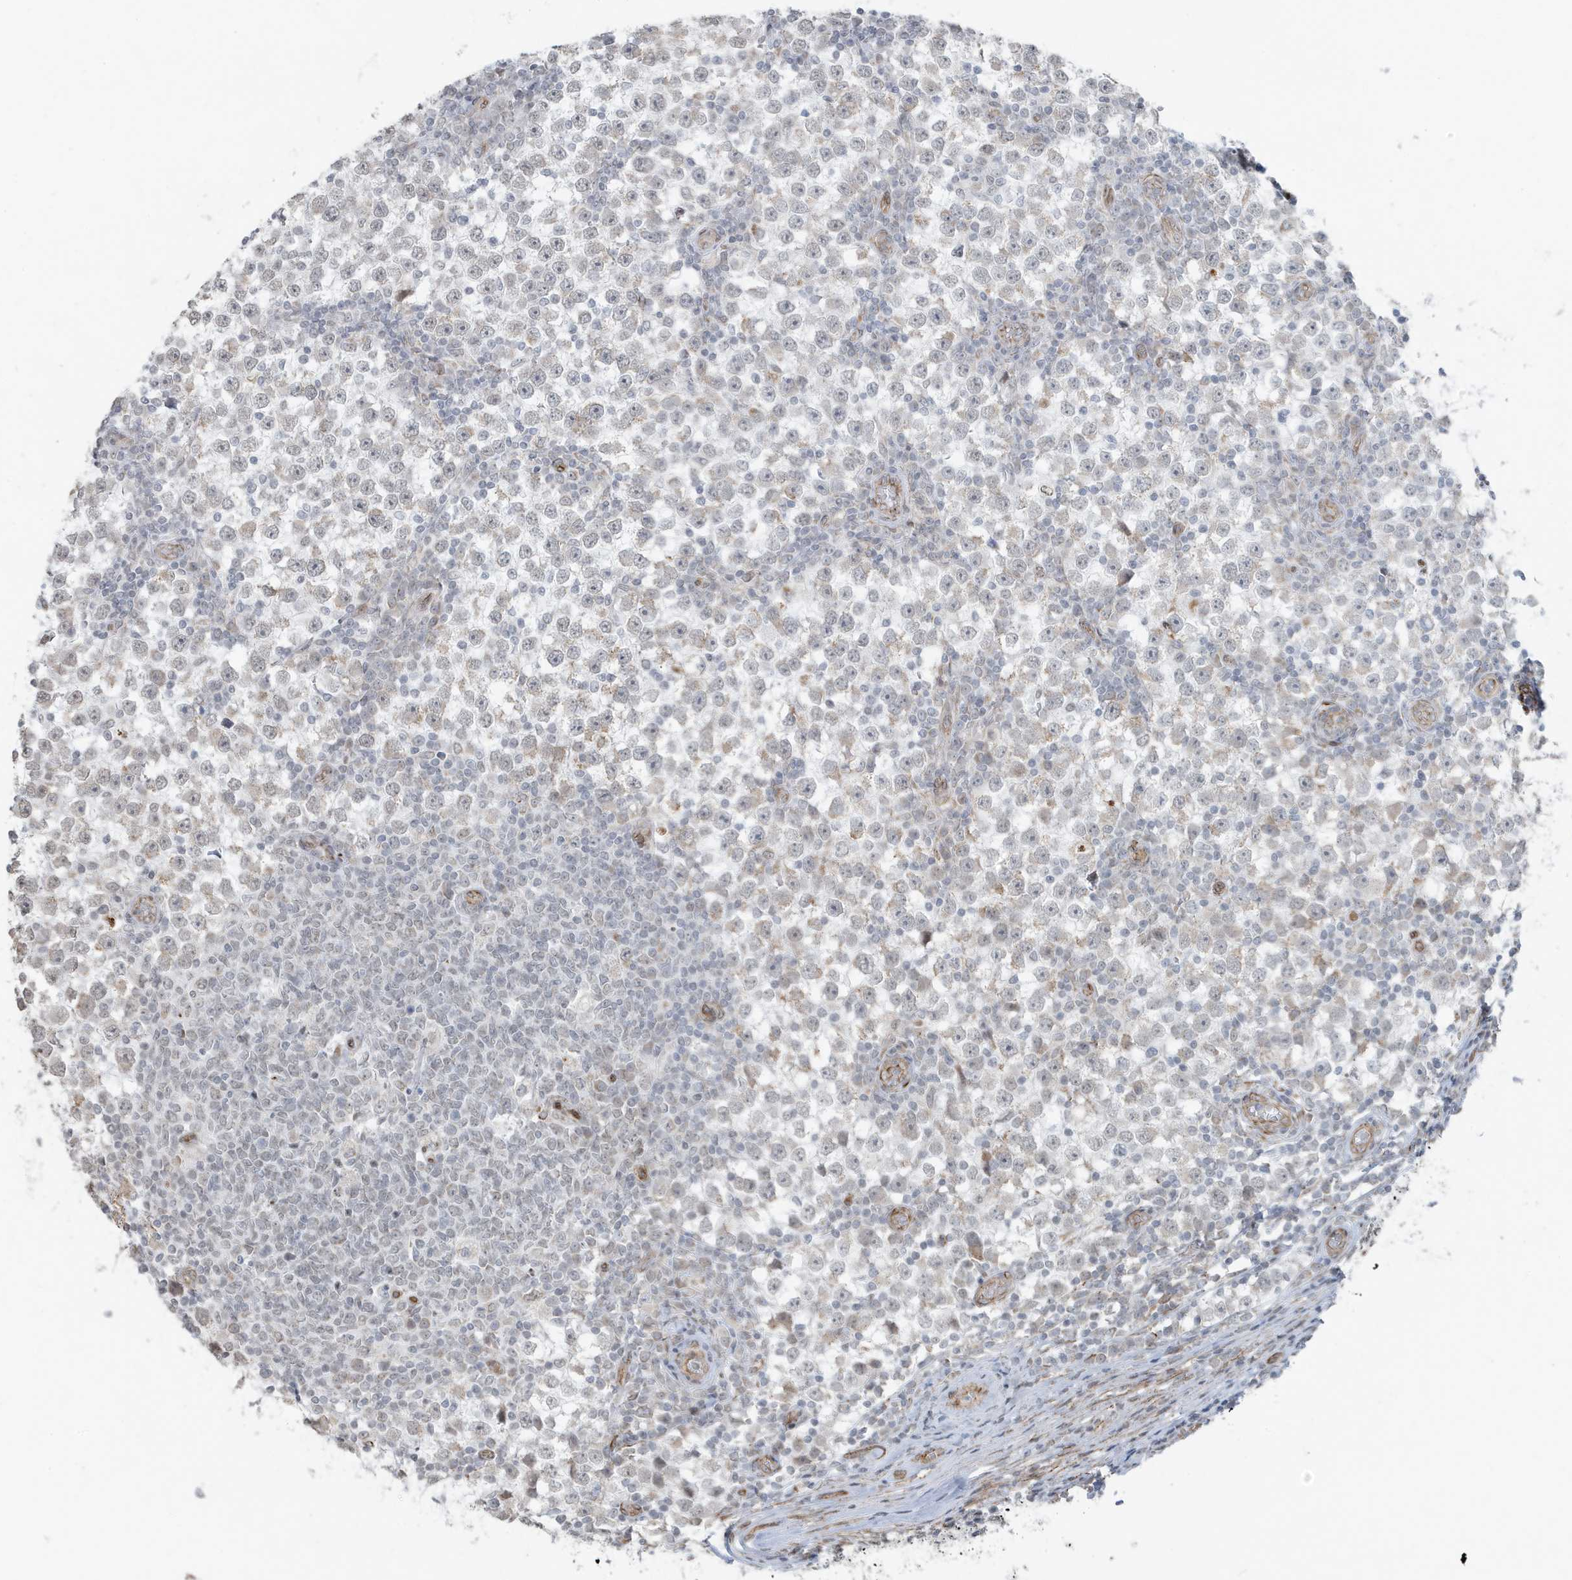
{"staining": {"intensity": "negative", "quantity": "none", "location": "none"}, "tissue": "testis cancer", "cell_type": "Tumor cells", "image_type": "cancer", "snomed": [{"axis": "morphology", "description": "Seminoma, NOS"}, {"axis": "topography", "description": "Testis"}], "caption": "Tumor cells show no significant positivity in seminoma (testis). (DAB (3,3'-diaminobenzidine) immunohistochemistry (IHC), high magnification).", "gene": "CHCHD4", "patient": {"sex": "male", "age": 65}}